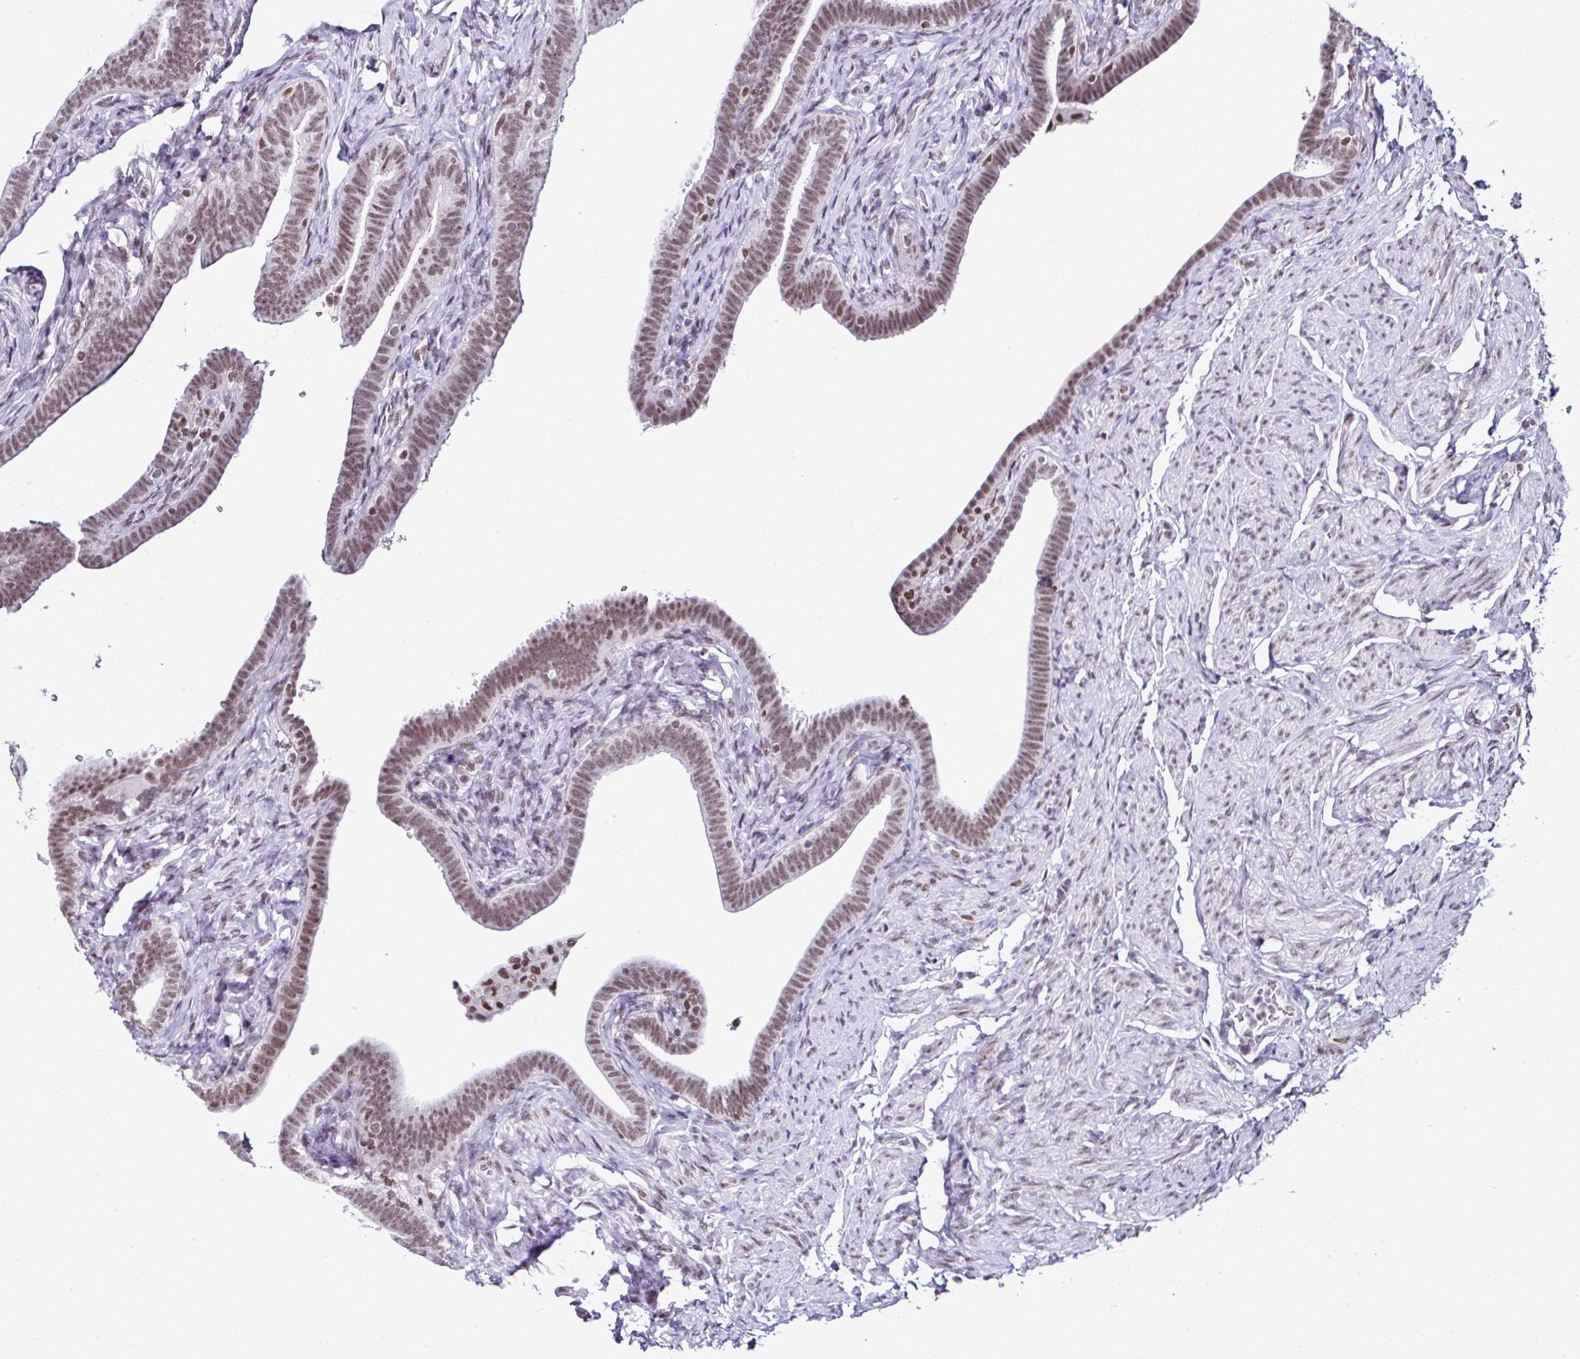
{"staining": {"intensity": "moderate", "quantity": ">75%", "location": "nuclear"}, "tissue": "fallopian tube", "cell_type": "Glandular cells", "image_type": "normal", "snomed": [{"axis": "morphology", "description": "Normal tissue, NOS"}, {"axis": "topography", "description": "Fallopian tube"}], "caption": "Fallopian tube stained with a brown dye demonstrates moderate nuclear positive expression in approximately >75% of glandular cells.", "gene": "DR1", "patient": {"sex": "female", "age": 69}}